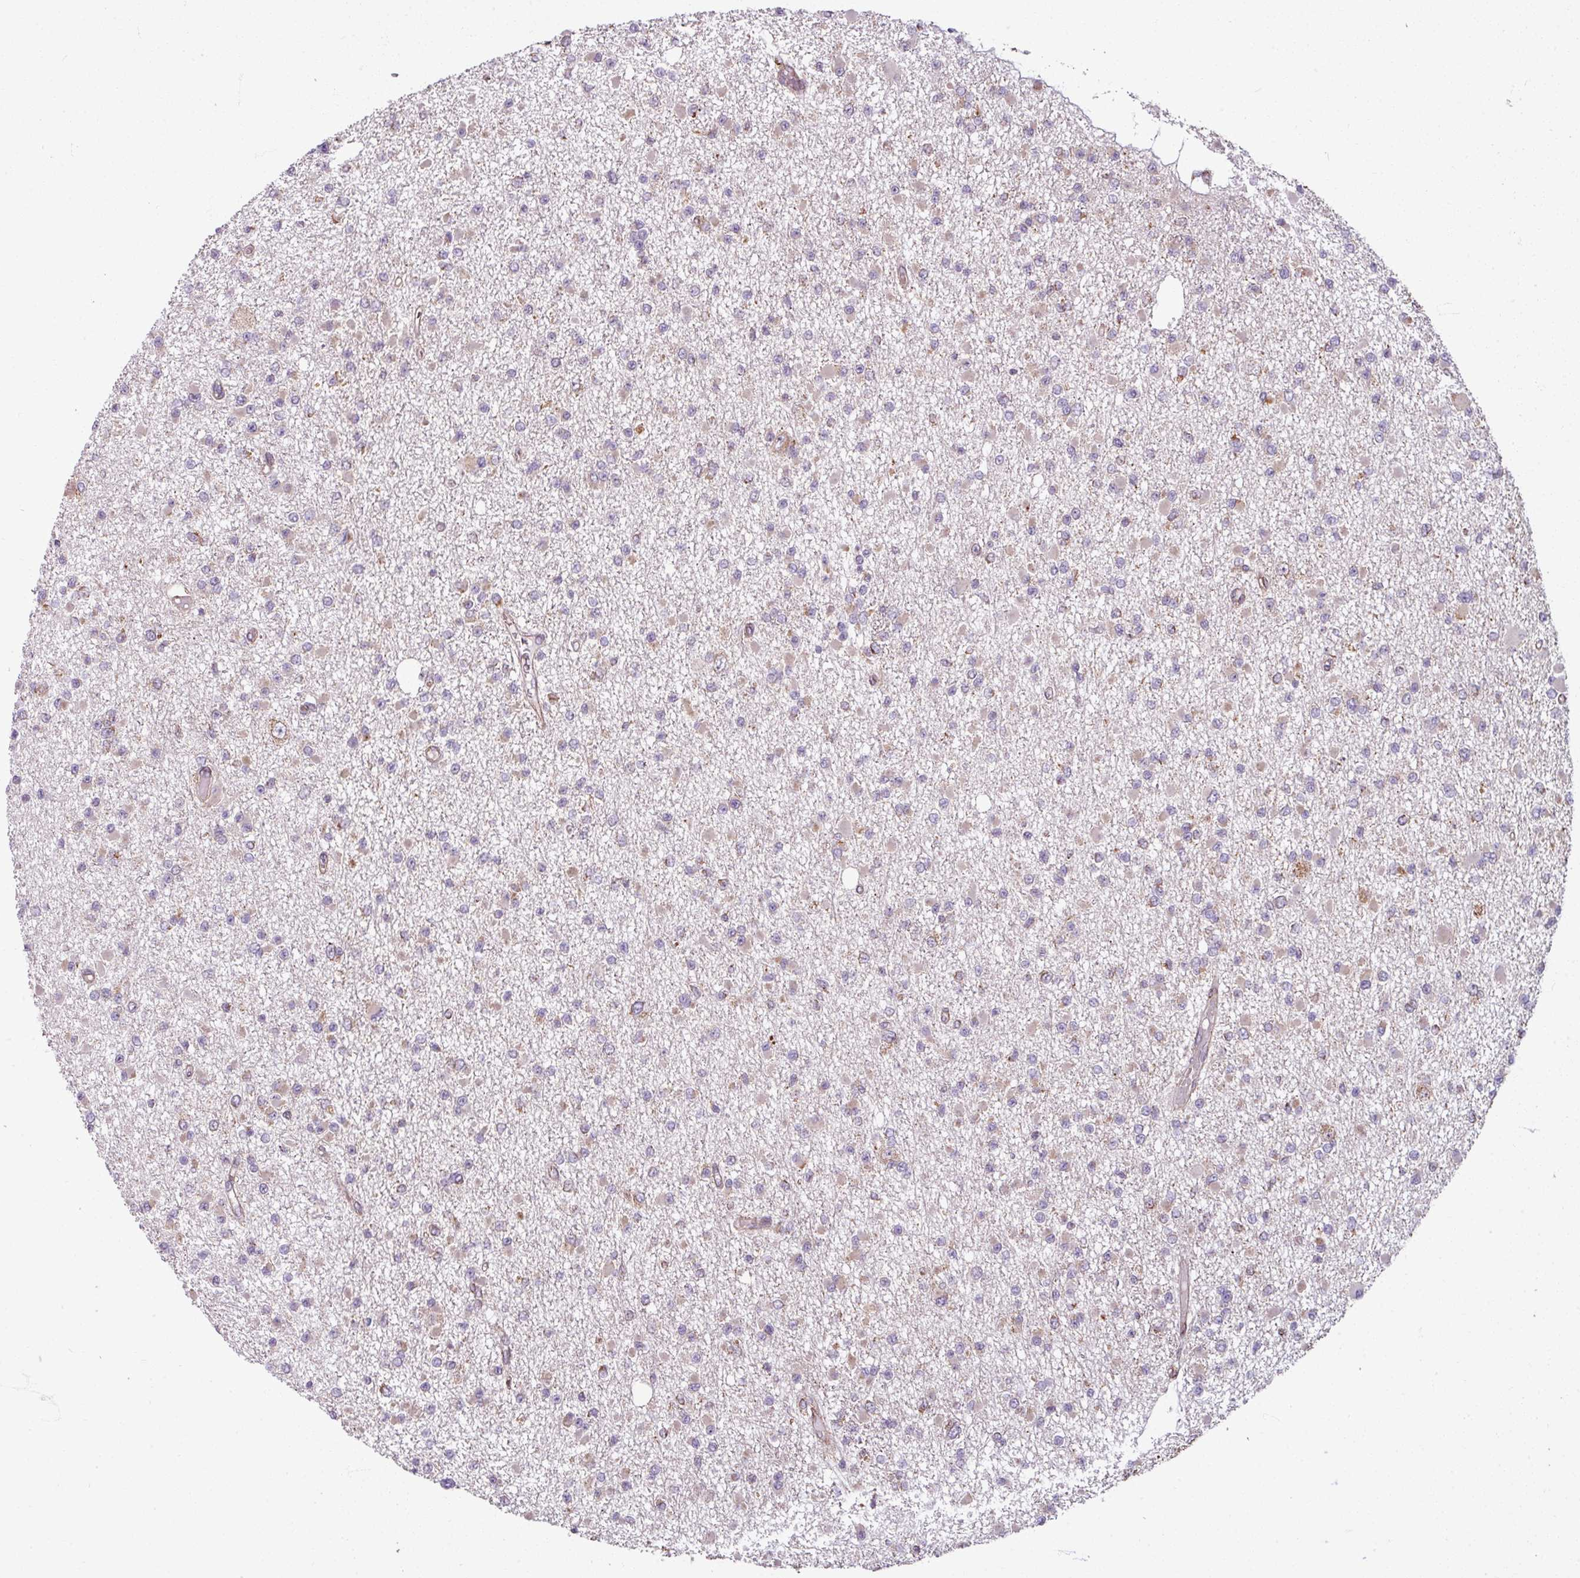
{"staining": {"intensity": "moderate", "quantity": "<25%", "location": "cytoplasmic/membranous"}, "tissue": "glioma", "cell_type": "Tumor cells", "image_type": "cancer", "snomed": [{"axis": "morphology", "description": "Glioma, malignant, Low grade"}, {"axis": "topography", "description": "Brain"}], "caption": "Moderate cytoplasmic/membranous expression for a protein is seen in about <25% of tumor cells of malignant glioma (low-grade) using immunohistochemistry.", "gene": "MAGT1", "patient": {"sex": "female", "age": 22}}